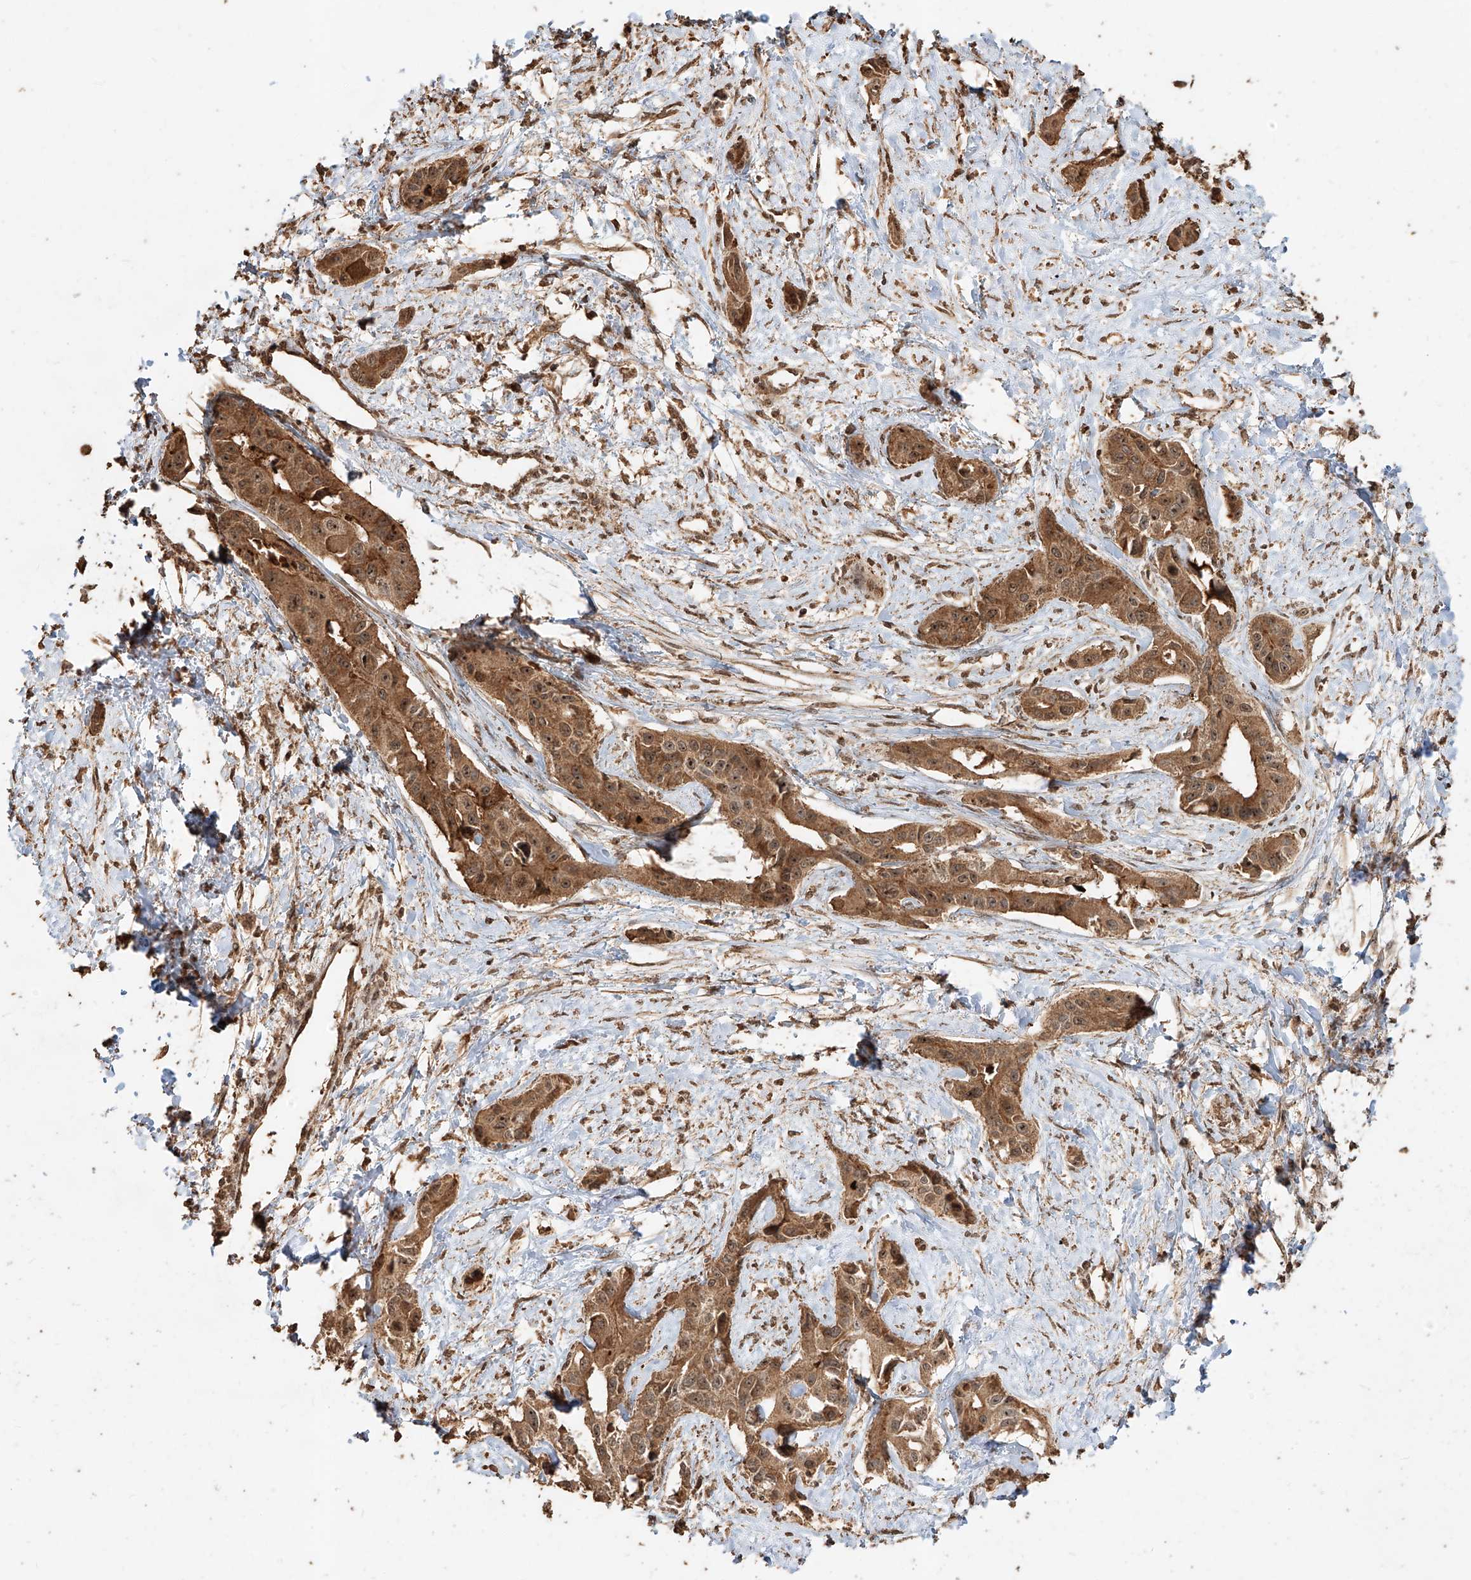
{"staining": {"intensity": "moderate", "quantity": ">75%", "location": "cytoplasmic/membranous,nuclear"}, "tissue": "liver cancer", "cell_type": "Tumor cells", "image_type": "cancer", "snomed": [{"axis": "morphology", "description": "Cholangiocarcinoma"}, {"axis": "topography", "description": "Liver"}], "caption": "Approximately >75% of tumor cells in liver cholangiocarcinoma demonstrate moderate cytoplasmic/membranous and nuclear protein expression as visualized by brown immunohistochemical staining.", "gene": "ZNF660", "patient": {"sex": "male", "age": 59}}